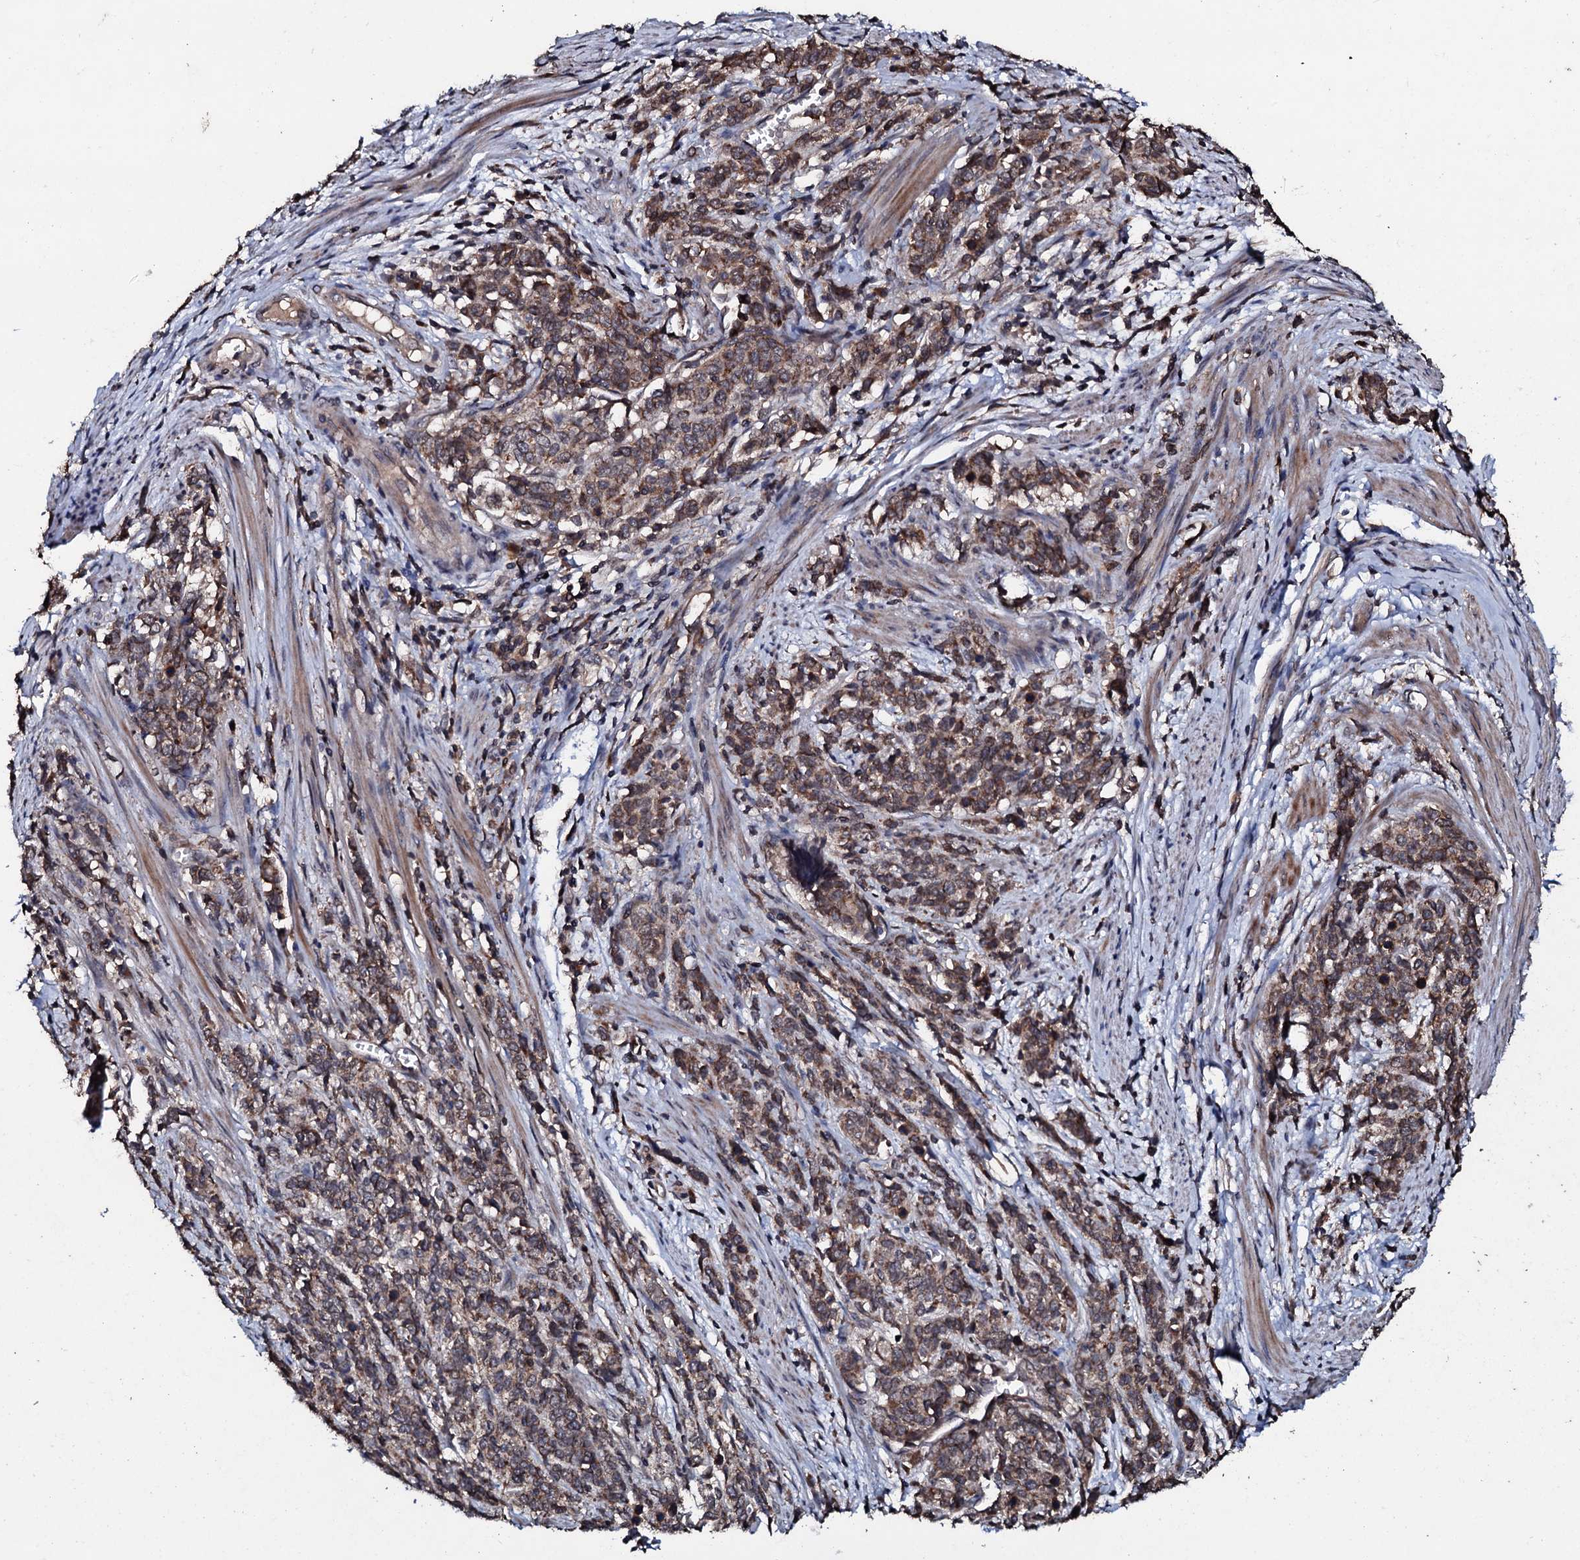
{"staining": {"intensity": "moderate", "quantity": ">75%", "location": "cytoplasmic/membranous"}, "tissue": "cervical cancer", "cell_type": "Tumor cells", "image_type": "cancer", "snomed": [{"axis": "morphology", "description": "Squamous cell carcinoma, NOS"}, {"axis": "topography", "description": "Cervix"}], "caption": "IHC image of human squamous cell carcinoma (cervical) stained for a protein (brown), which exhibits medium levels of moderate cytoplasmic/membranous expression in approximately >75% of tumor cells.", "gene": "SDHAF2", "patient": {"sex": "female", "age": 60}}